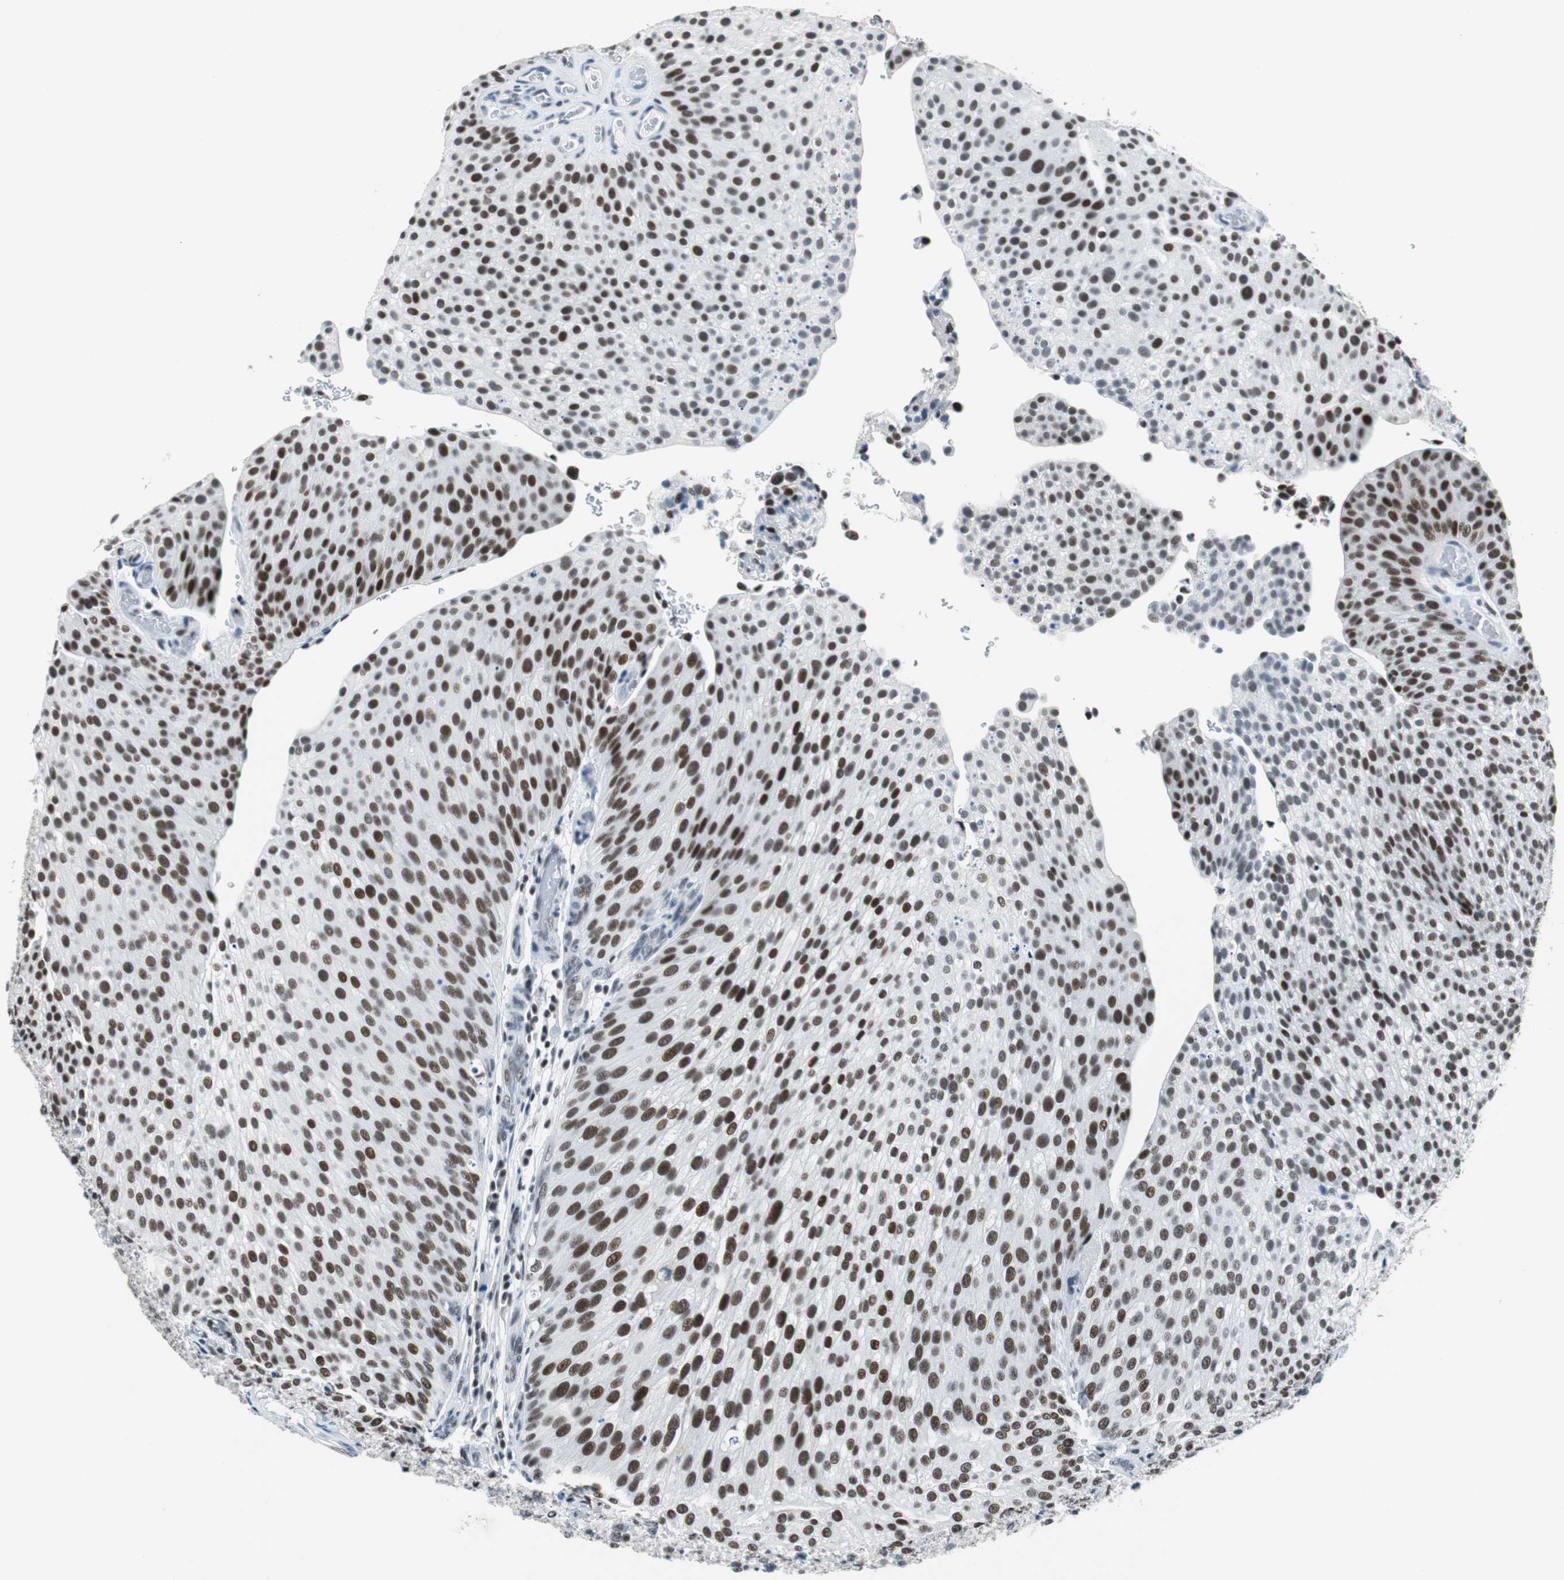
{"staining": {"intensity": "strong", "quantity": ">75%", "location": "nuclear"}, "tissue": "urothelial cancer", "cell_type": "Tumor cells", "image_type": "cancer", "snomed": [{"axis": "morphology", "description": "Urothelial carcinoma, Low grade"}, {"axis": "topography", "description": "Smooth muscle"}, {"axis": "topography", "description": "Urinary bladder"}], "caption": "Immunohistochemical staining of human urothelial cancer shows high levels of strong nuclear protein expression in approximately >75% of tumor cells.", "gene": "HDAC3", "patient": {"sex": "male", "age": 60}}